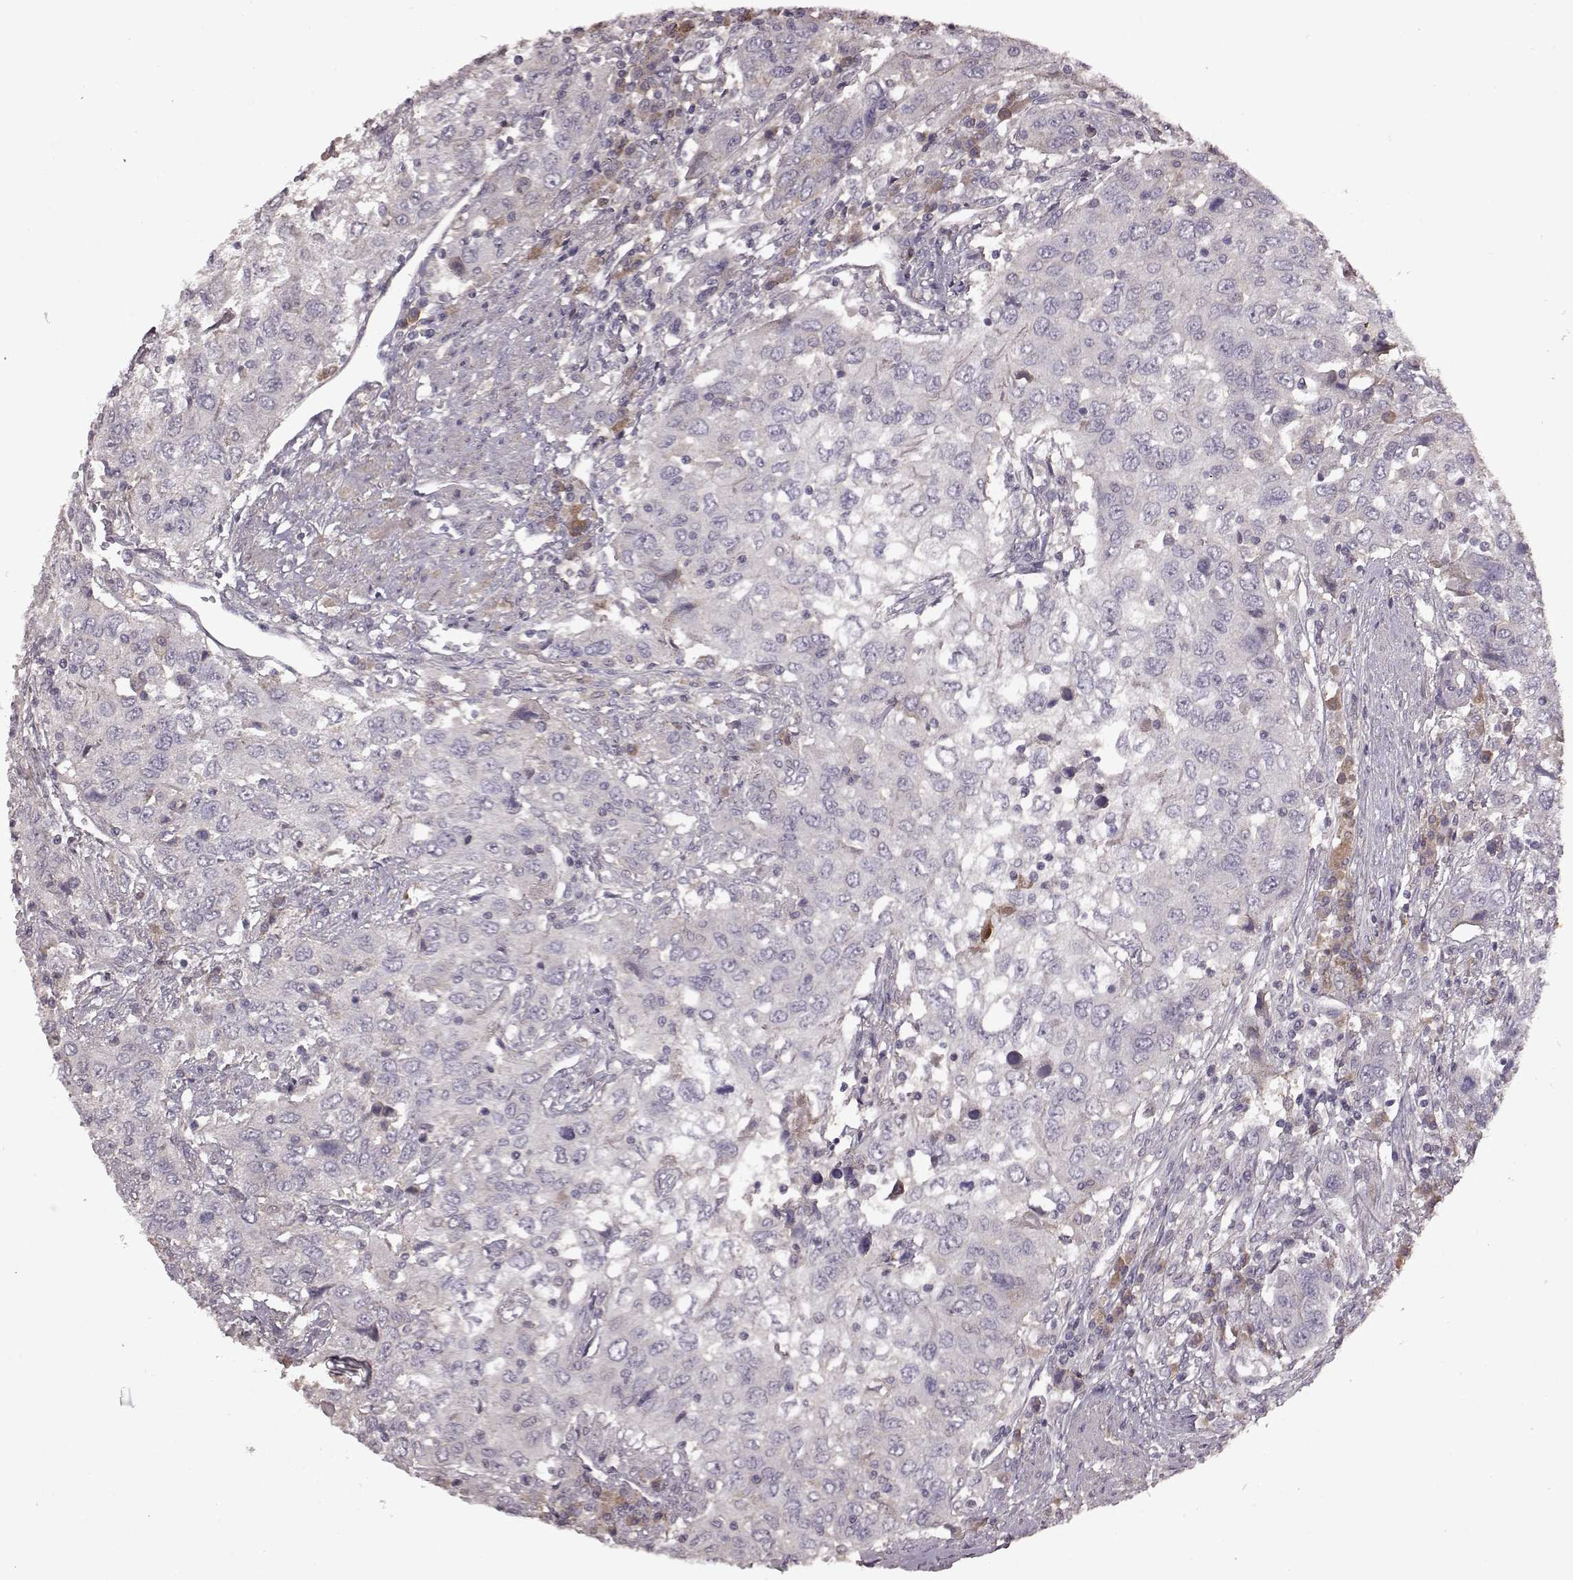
{"staining": {"intensity": "negative", "quantity": "none", "location": "none"}, "tissue": "urothelial cancer", "cell_type": "Tumor cells", "image_type": "cancer", "snomed": [{"axis": "morphology", "description": "Urothelial carcinoma, High grade"}, {"axis": "topography", "description": "Urinary bladder"}], "caption": "An IHC micrograph of high-grade urothelial carcinoma is shown. There is no staining in tumor cells of high-grade urothelial carcinoma.", "gene": "FRRS1L", "patient": {"sex": "male", "age": 76}}